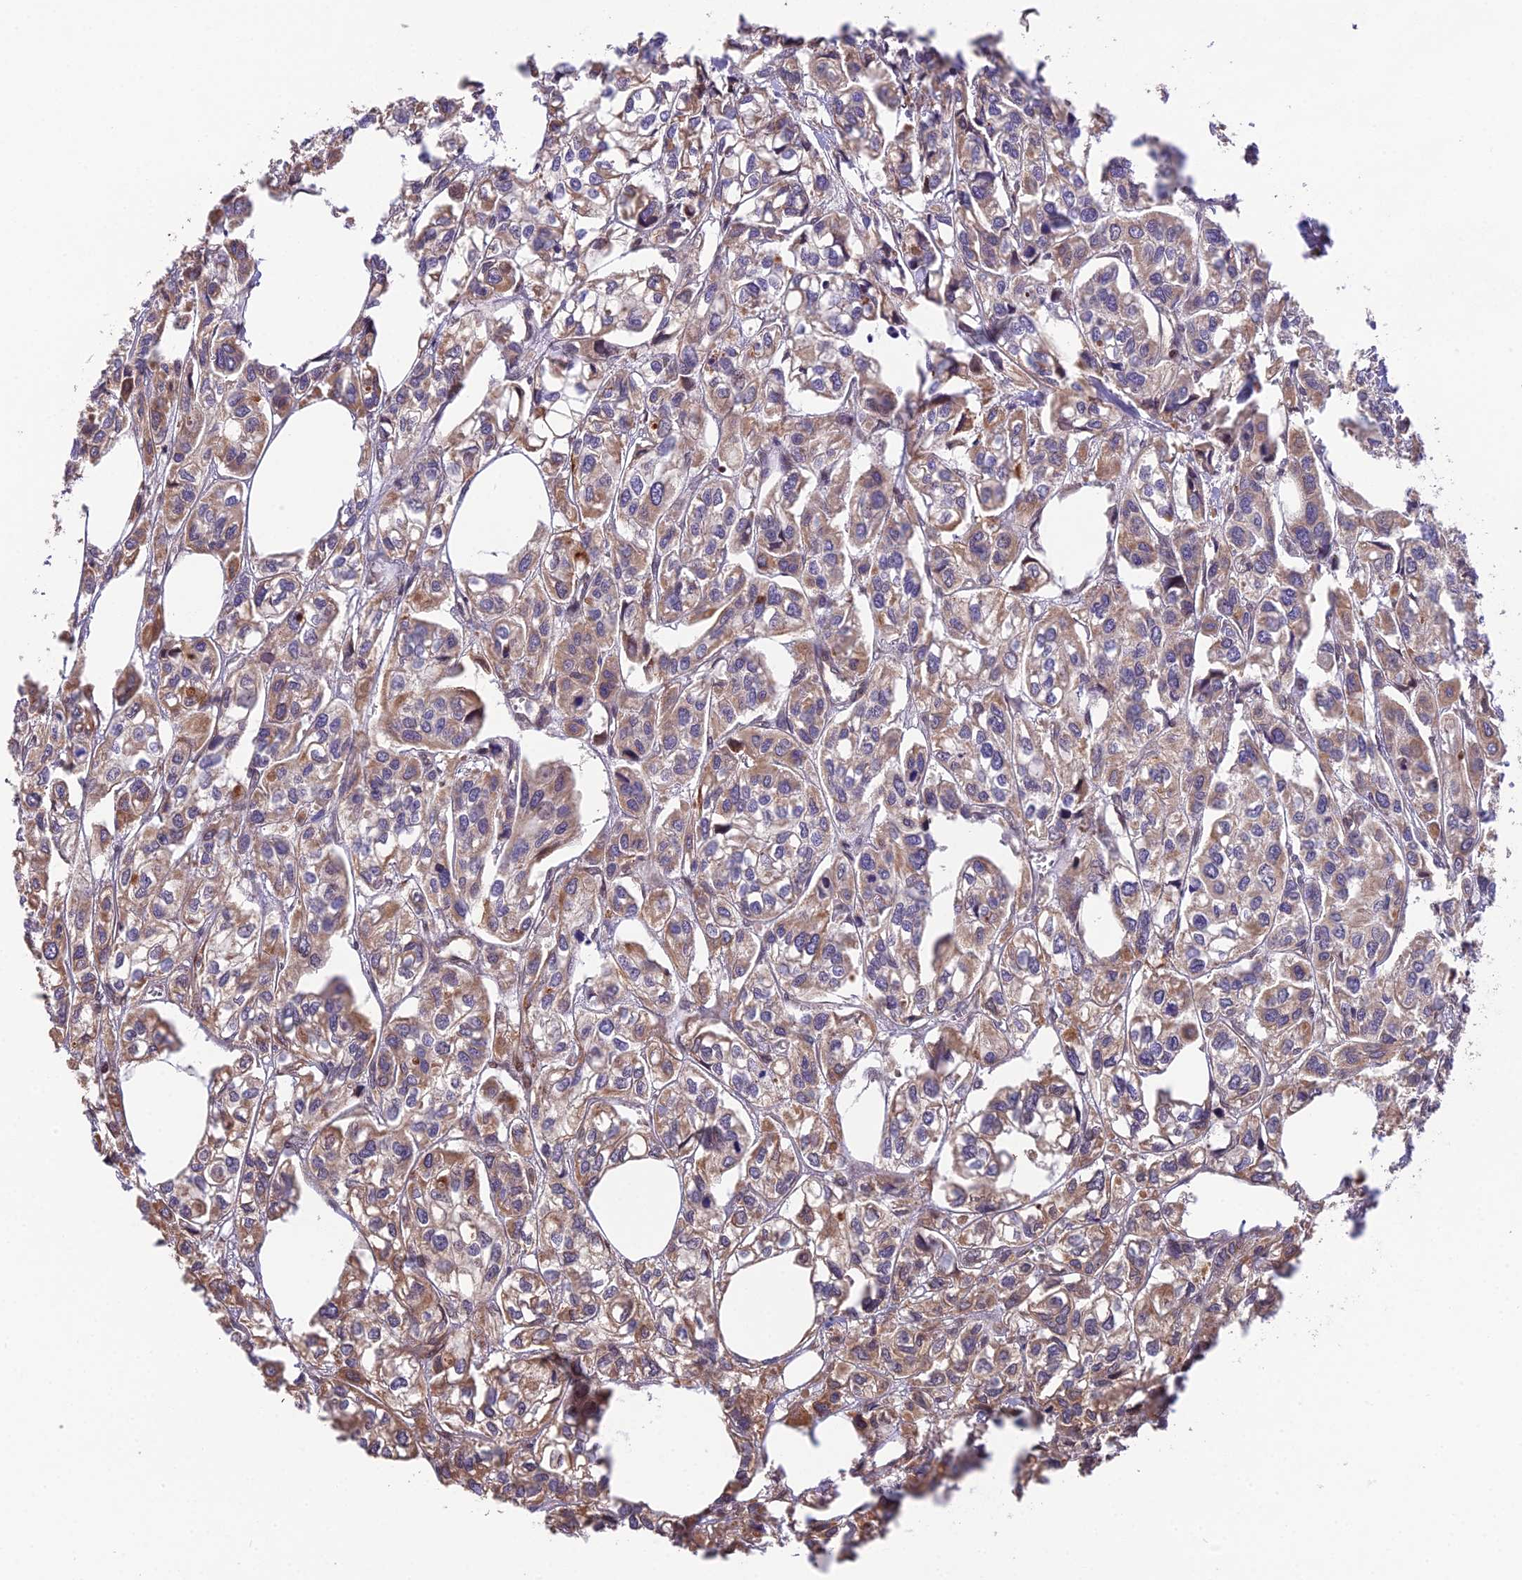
{"staining": {"intensity": "moderate", "quantity": "25%-75%", "location": "cytoplasmic/membranous"}, "tissue": "urothelial cancer", "cell_type": "Tumor cells", "image_type": "cancer", "snomed": [{"axis": "morphology", "description": "Urothelial carcinoma, High grade"}, {"axis": "topography", "description": "Urinary bladder"}], "caption": "Tumor cells display medium levels of moderate cytoplasmic/membranous expression in approximately 25%-75% of cells in urothelial cancer.", "gene": "CYP2R1", "patient": {"sex": "male", "age": 67}}